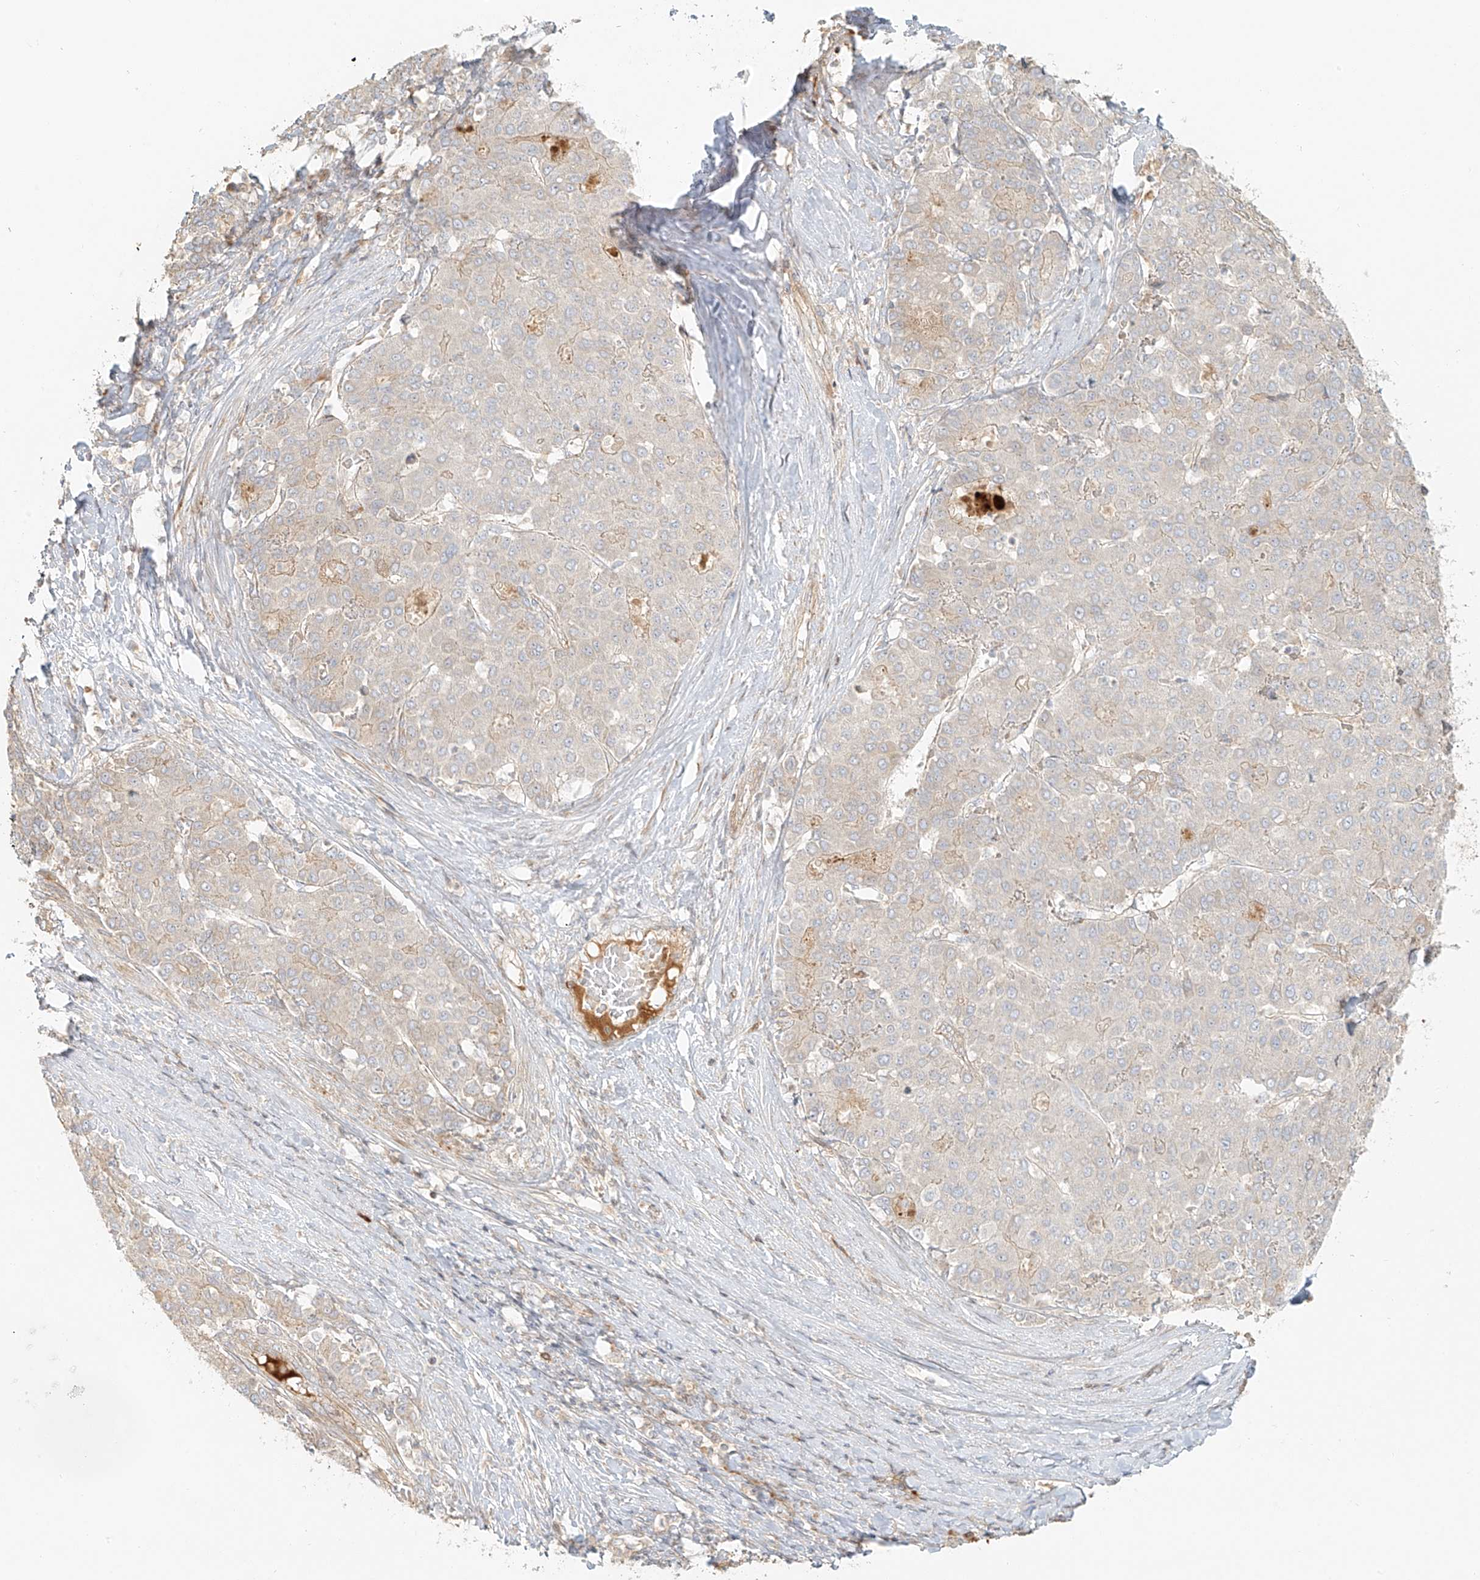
{"staining": {"intensity": "weak", "quantity": "25%-75%", "location": "cytoplasmic/membranous"}, "tissue": "liver cancer", "cell_type": "Tumor cells", "image_type": "cancer", "snomed": [{"axis": "morphology", "description": "Carcinoma, Hepatocellular, NOS"}, {"axis": "topography", "description": "Liver"}], "caption": "The immunohistochemical stain shows weak cytoplasmic/membranous expression in tumor cells of liver cancer tissue.", "gene": "MIPEP", "patient": {"sex": "male", "age": 65}}